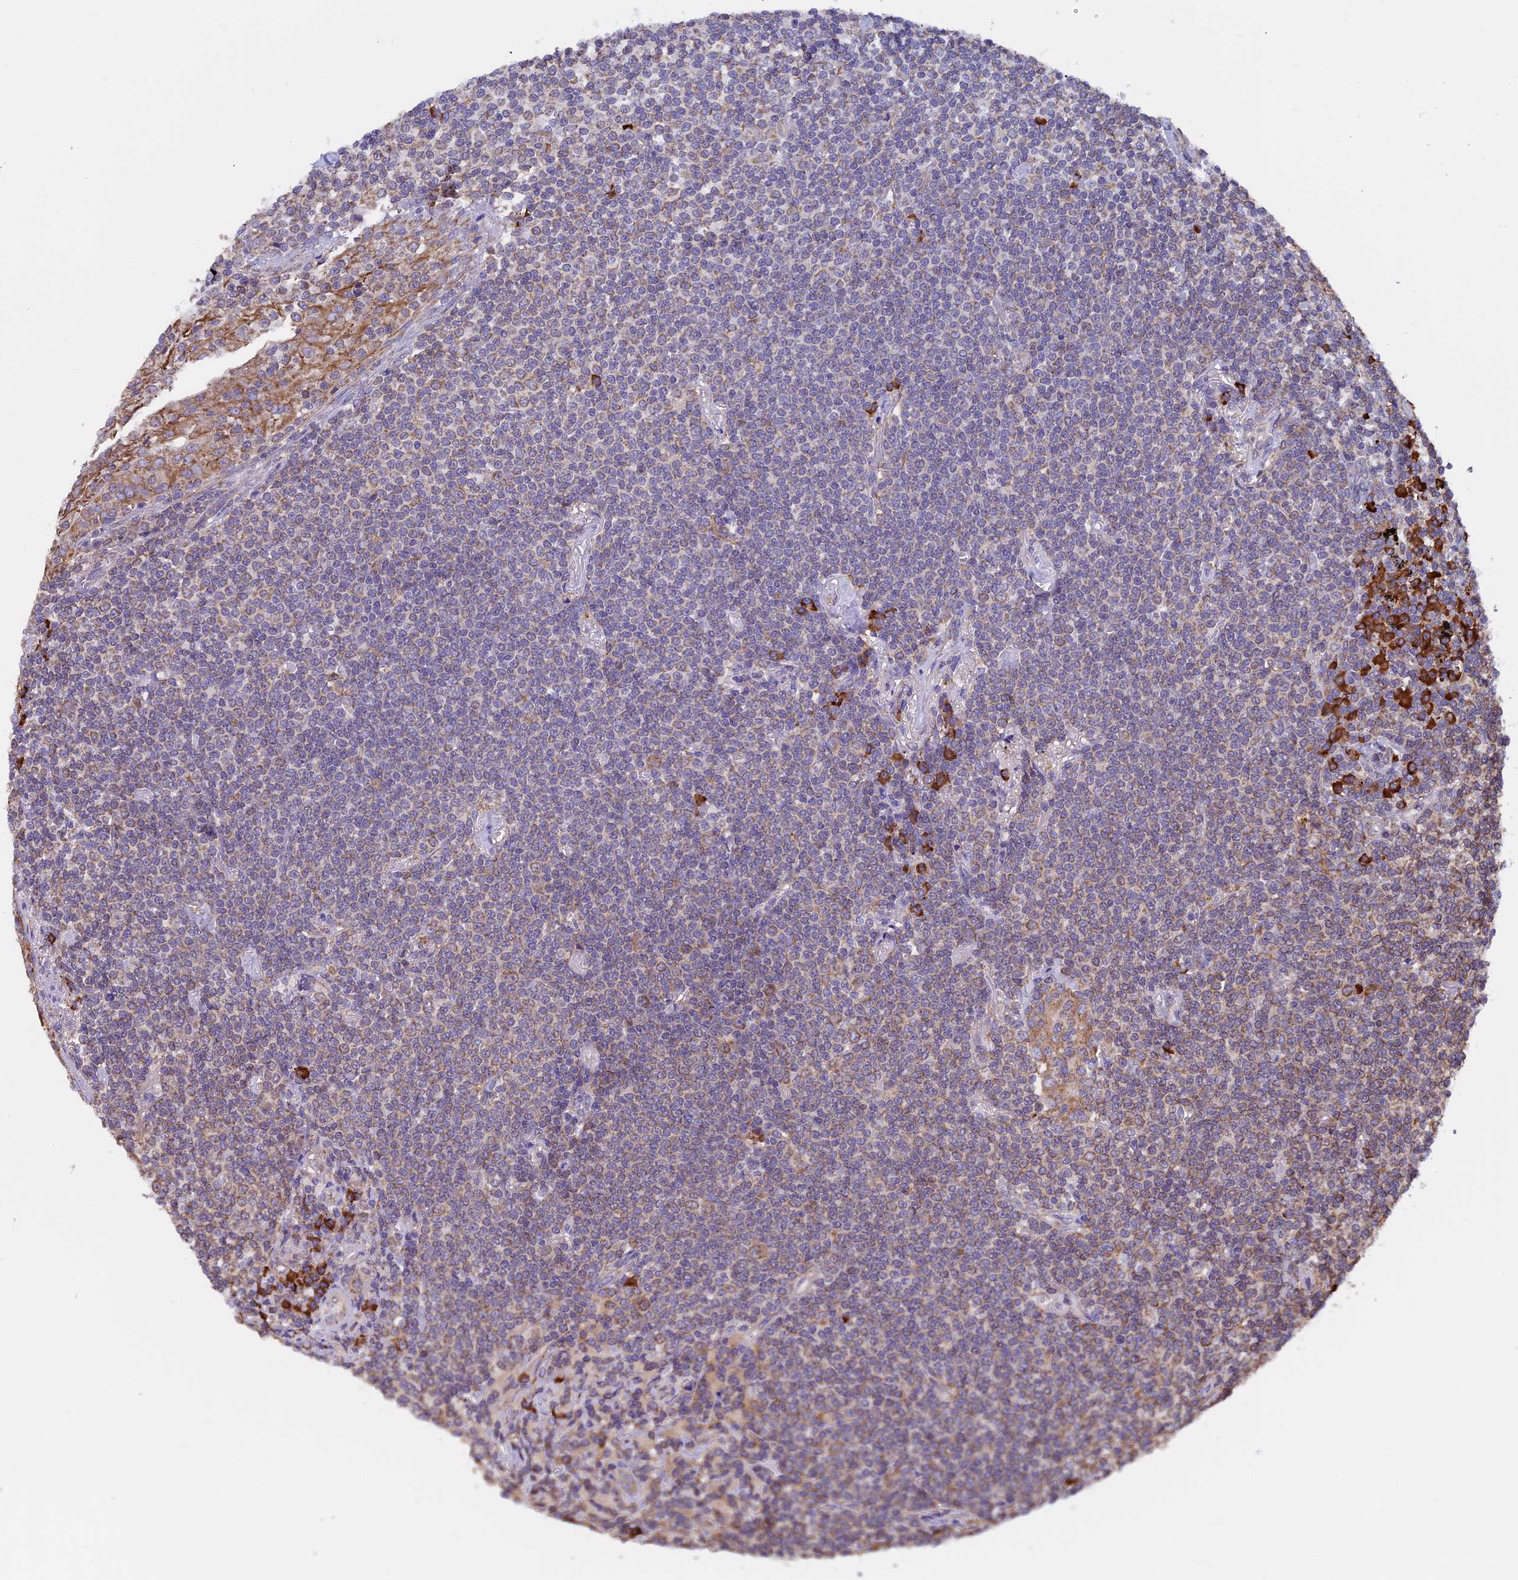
{"staining": {"intensity": "weak", "quantity": "25%-75%", "location": "cytoplasmic/membranous"}, "tissue": "lymphoma", "cell_type": "Tumor cells", "image_type": "cancer", "snomed": [{"axis": "morphology", "description": "Malignant lymphoma, non-Hodgkin's type, Low grade"}, {"axis": "topography", "description": "Lung"}], "caption": "The image reveals staining of malignant lymphoma, non-Hodgkin's type (low-grade), revealing weak cytoplasmic/membranous protein expression (brown color) within tumor cells.", "gene": "BTBD3", "patient": {"sex": "female", "age": 71}}